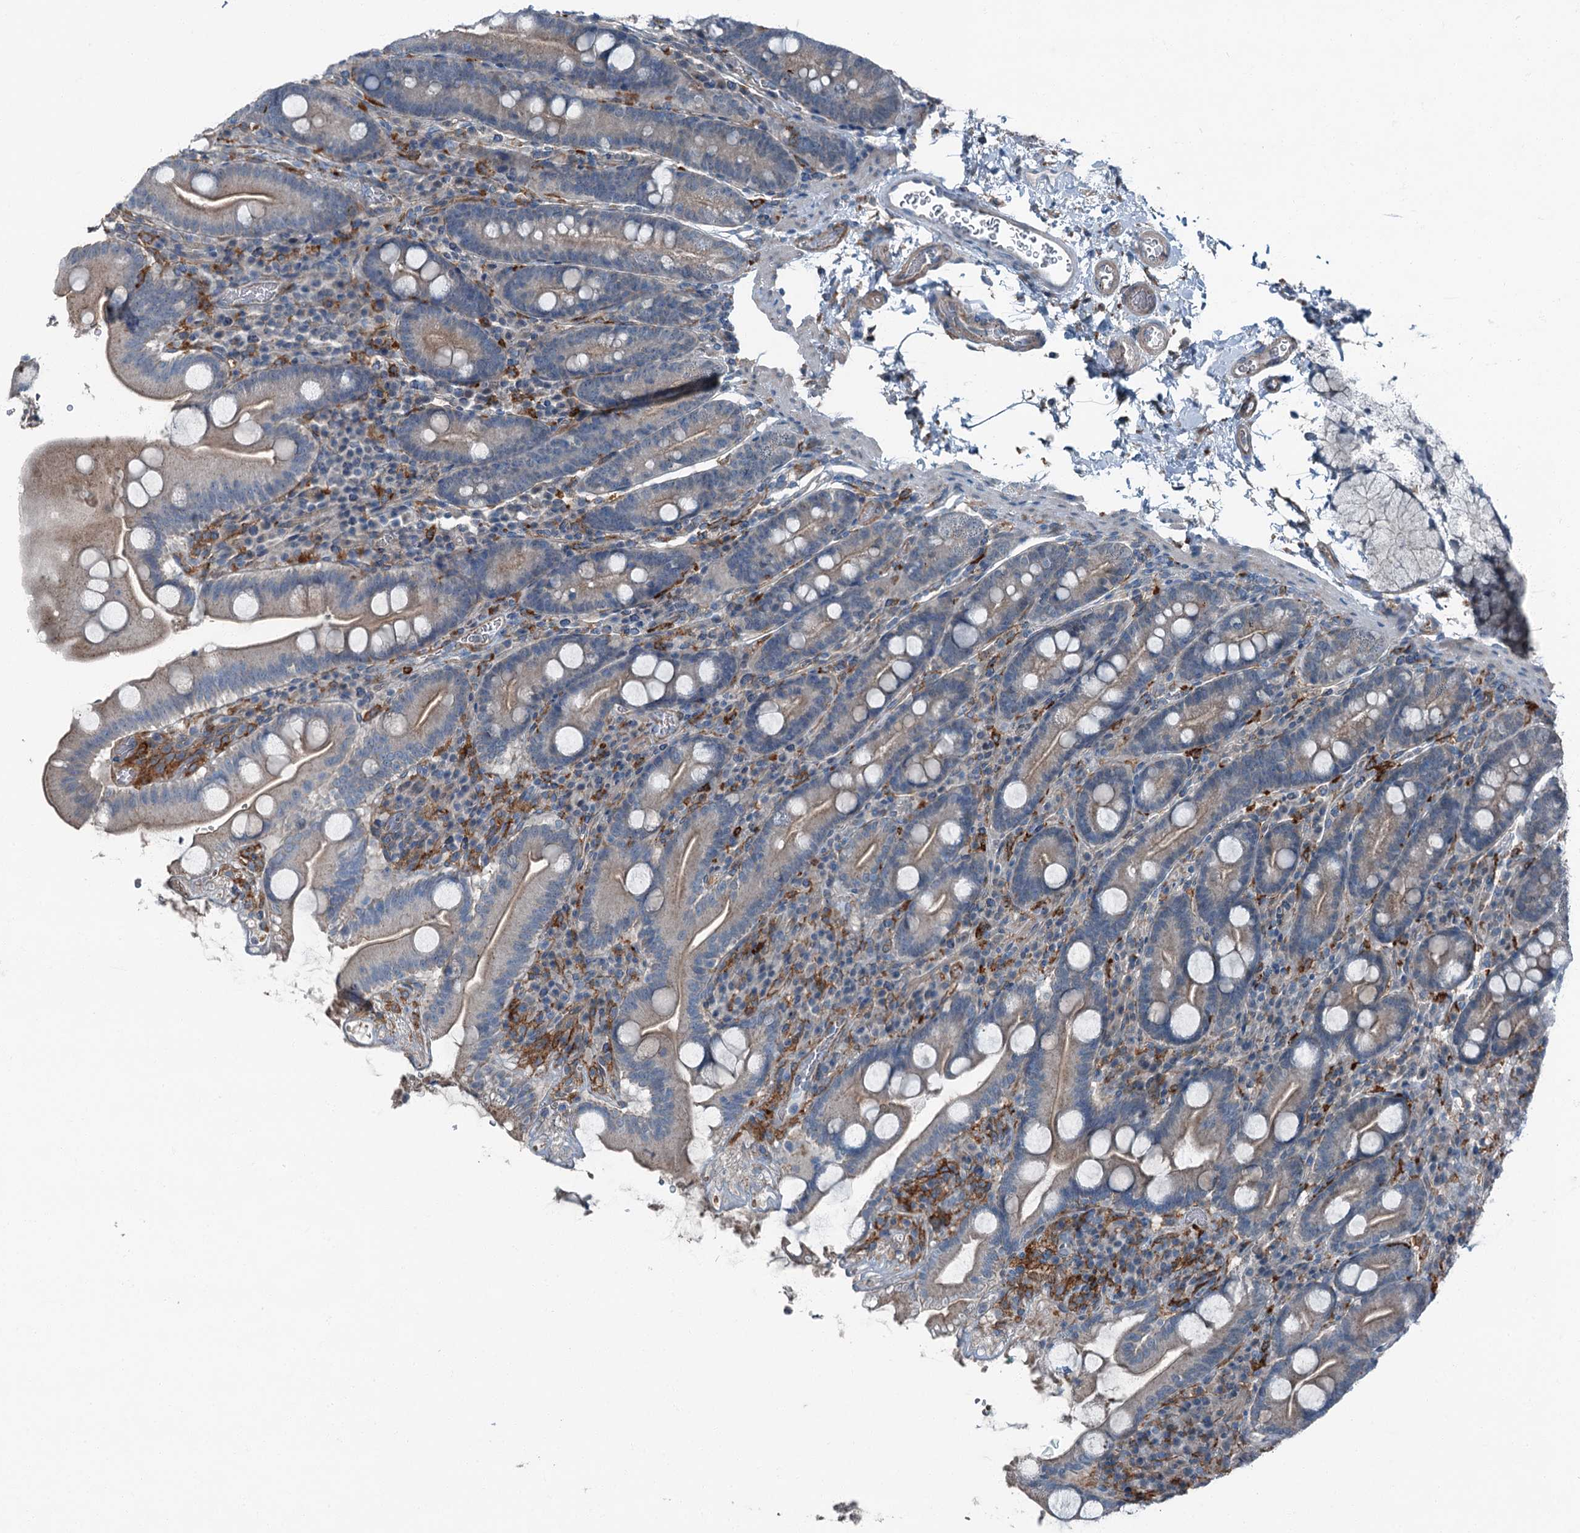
{"staining": {"intensity": "moderate", "quantity": ">75%", "location": "cytoplasmic/membranous"}, "tissue": "duodenum", "cell_type": "Glandular cells", "image_type": "normal", "snomed": [{"axis": "morphology", "description": "Normal tissue, NOS"}, {"axis": "topography", "description": "Duodenum"}], "caption": "Moderate cytoplasmic/membranous protein staining is identified in about >75% of glandular cells in duodenum. The protein is stained brown, and the nuclei are stained in blue (DAB (3,3'-diaminobenzidine) IHC with brightfield microscopy, high magnification).", "gene": "AXL", "patient": {"sex": "male", "age": 35}}